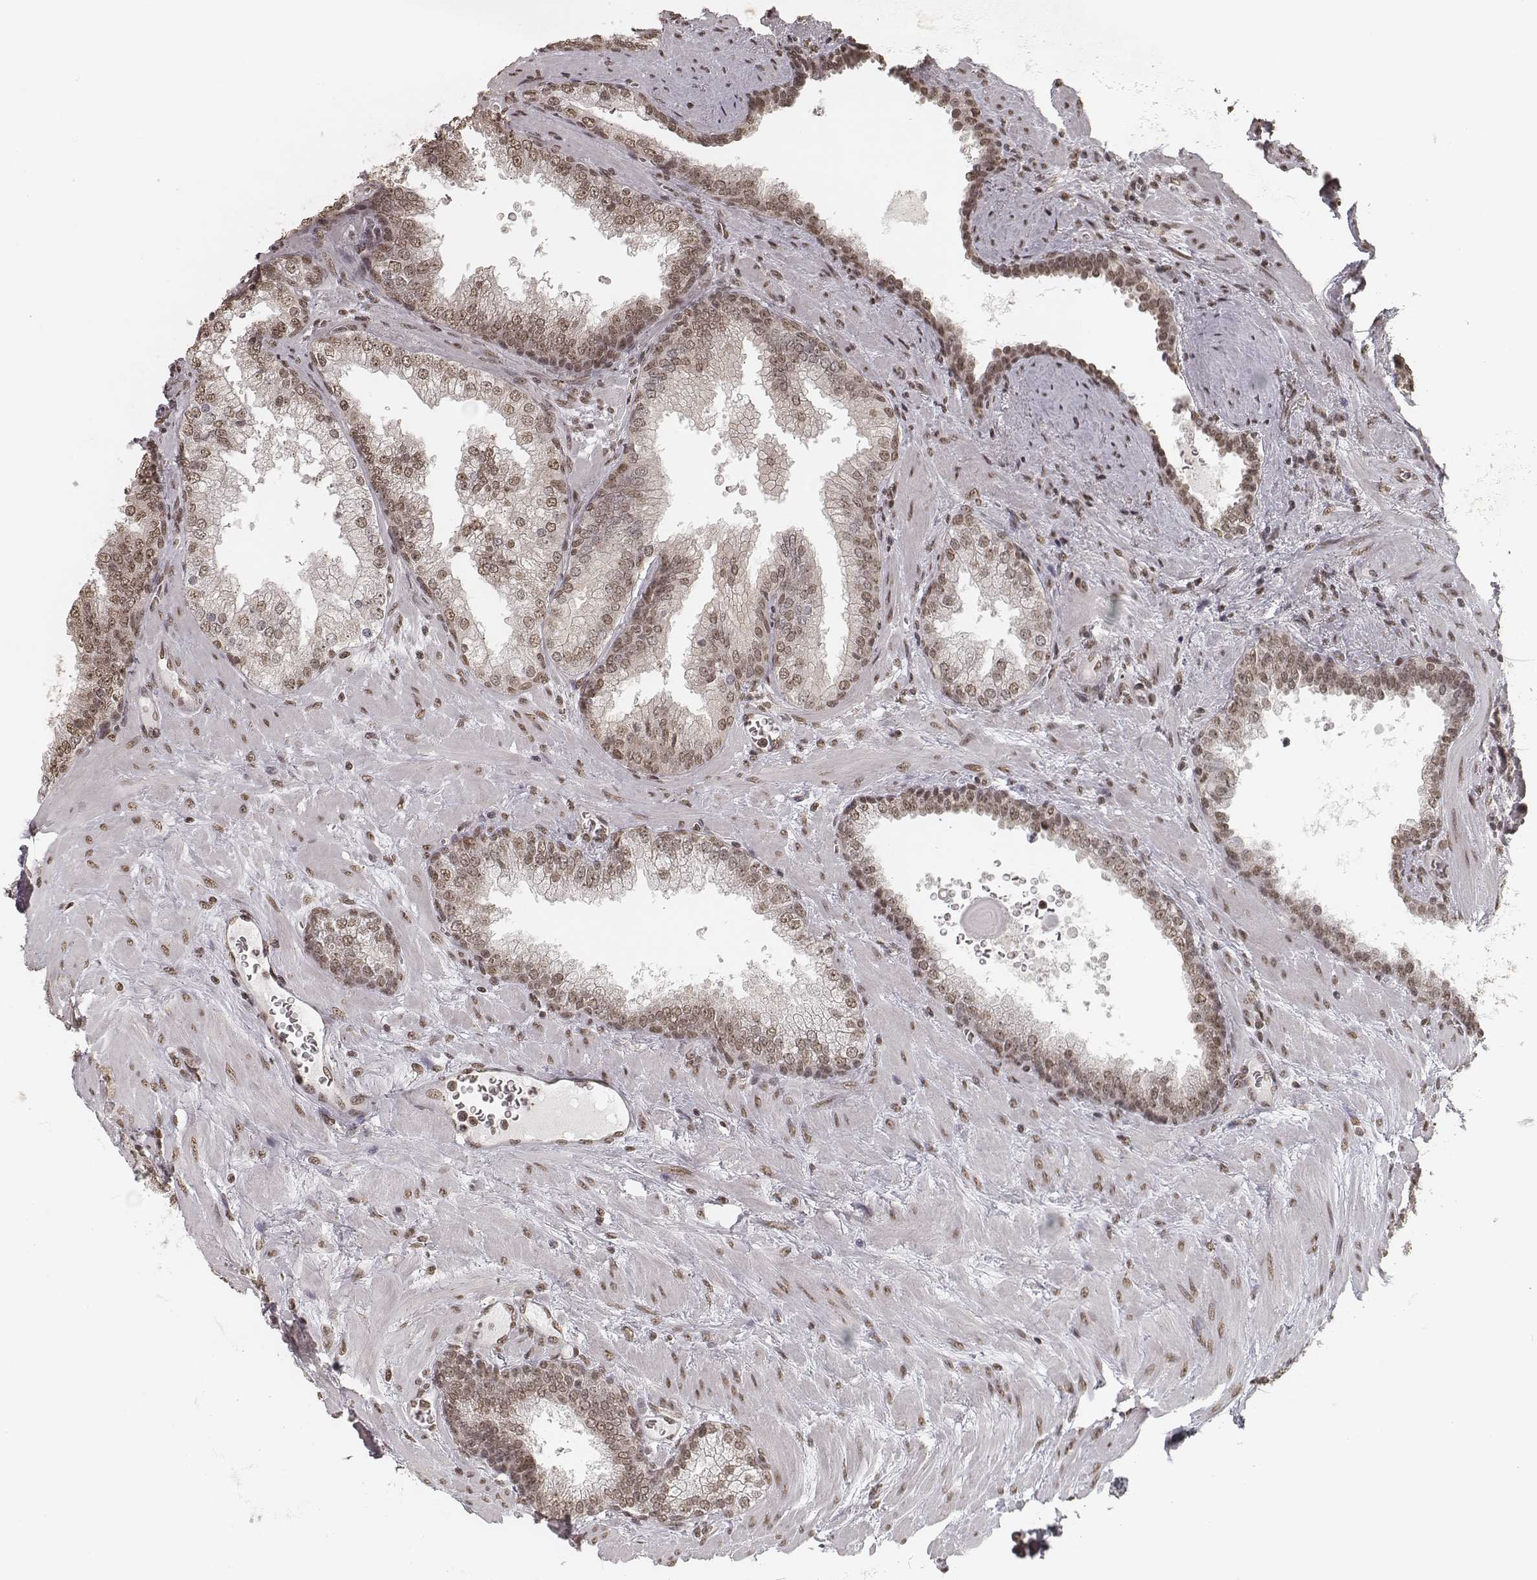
{"staining": {"intensity": "moderate", "quantity": ">75%", "location": "nuclear"}, "tissue": "prostate cancer", "cell_type": "Tumor cells", "image_type": "cancer", "snomed": [{"axis": "morphology", "description": "Adenocarcinoma, NOS"}, {"axis": "topography", "description": "Prostate"}], "caption": "Protein expression analysis of prostate adenocarcinoma exhibits moderate nuclear expression in approximately >75% of tumor cells. (IHC, brightfield microscopy, high magnification).", "gene": "HMGA2", "patient": {"sex": "male", "age": 67}}